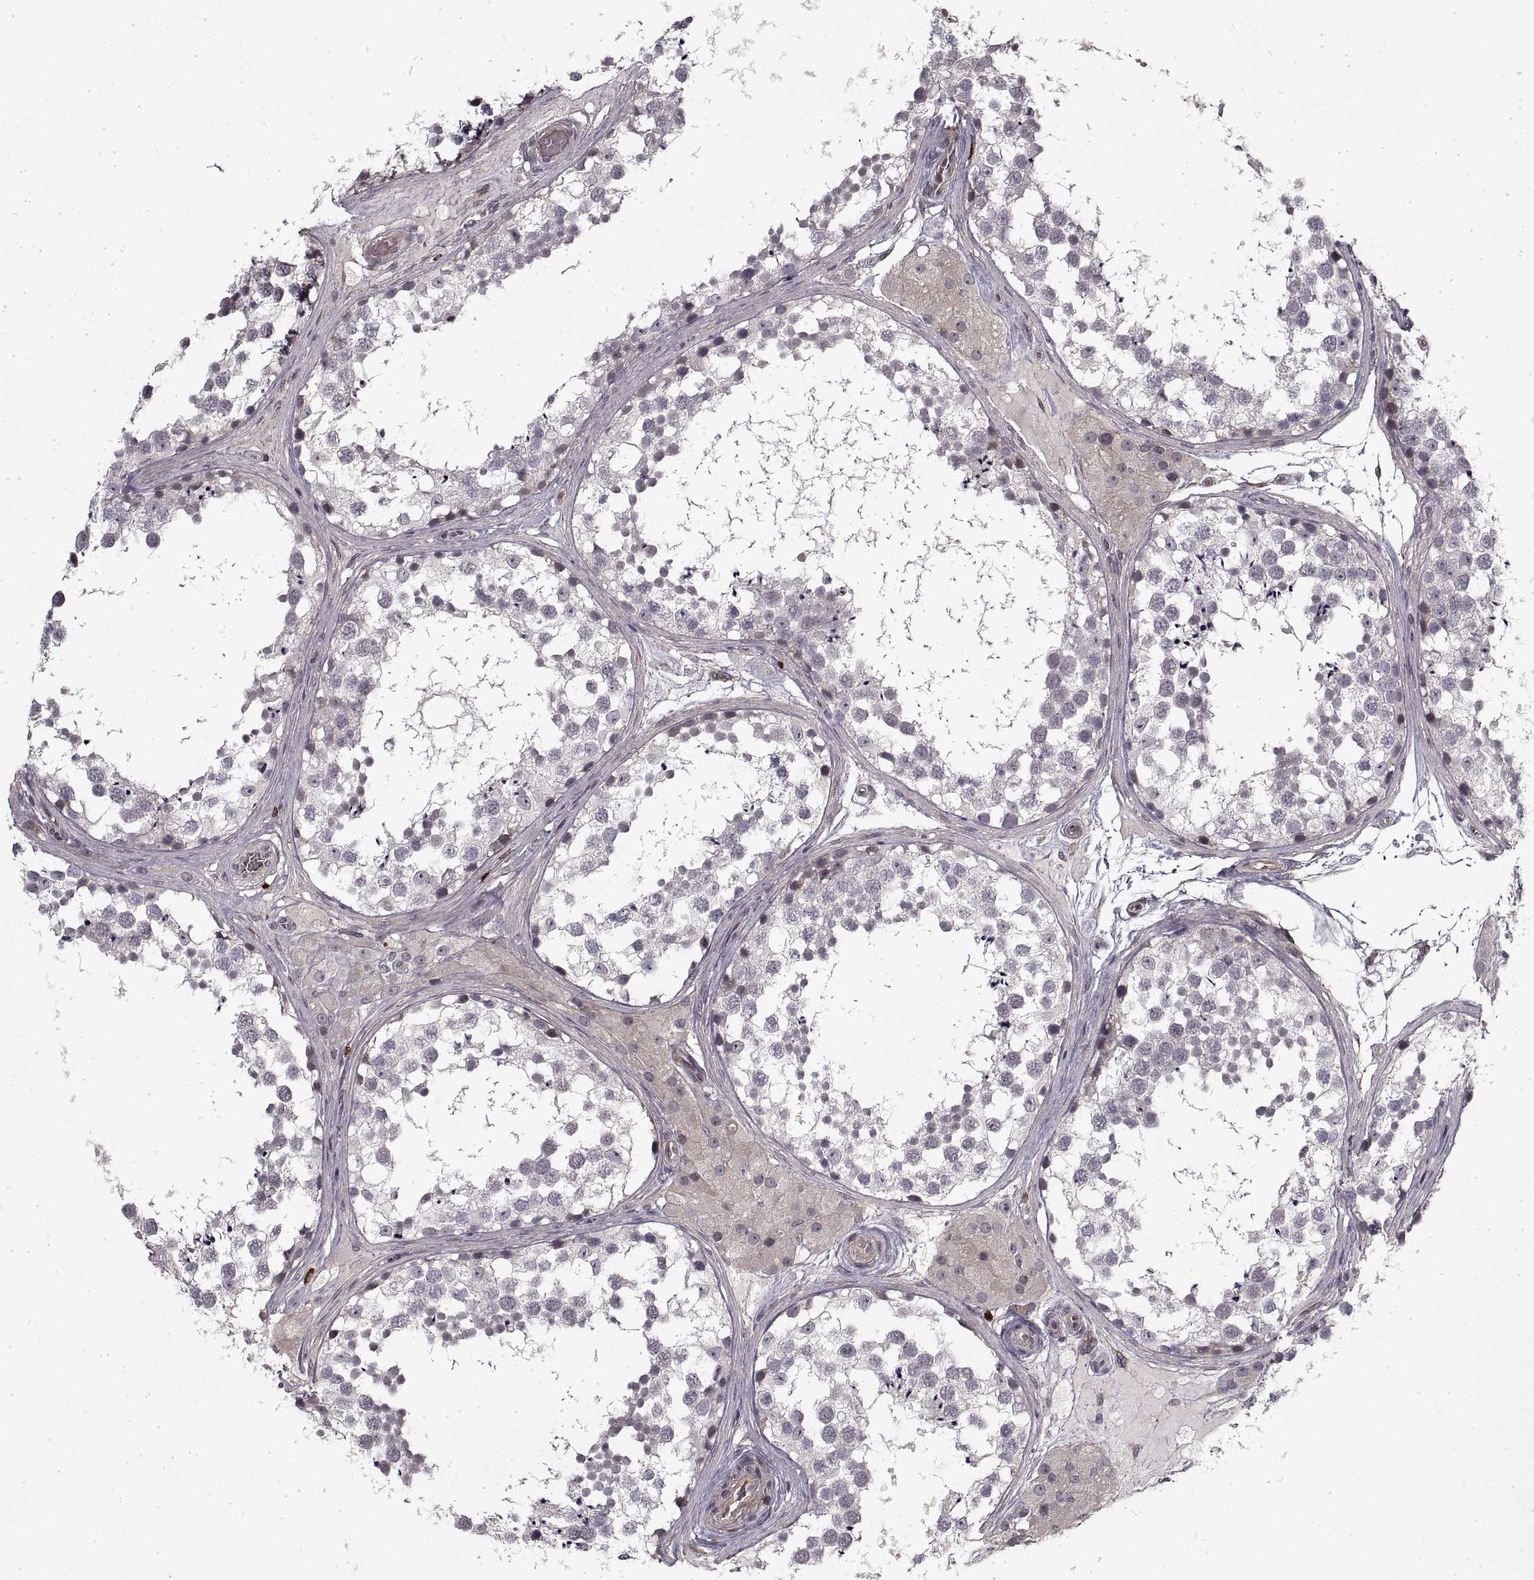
{"staining": {"intensity": "negative", "quantity": "none", "location": "none"}, "tissue": "testis", "cell_type": "Cells in seminiferous ducts", "image_type": "normal", "snomed": [{"axis": "morphology", "description": "Normal tissue, NOS"}, {"axis": "morphology", "description": "Seminoma, NOS"}, {"axis": "topography", "description": "Testis"}], "caption": "IHC micrograph of unremarkable testis stained for a protein (brown), which displays no staining in cells in seminiferous ducts. (Stains: DAB (3,3'-diaminobenzidine) immunohistochemistry (IHC) with hematoxylin counter stain, Microscopy: brightfield microscopy at high magnification).", "gene": "LAMB2", "patient": {"sex": "male", "age": 65}}